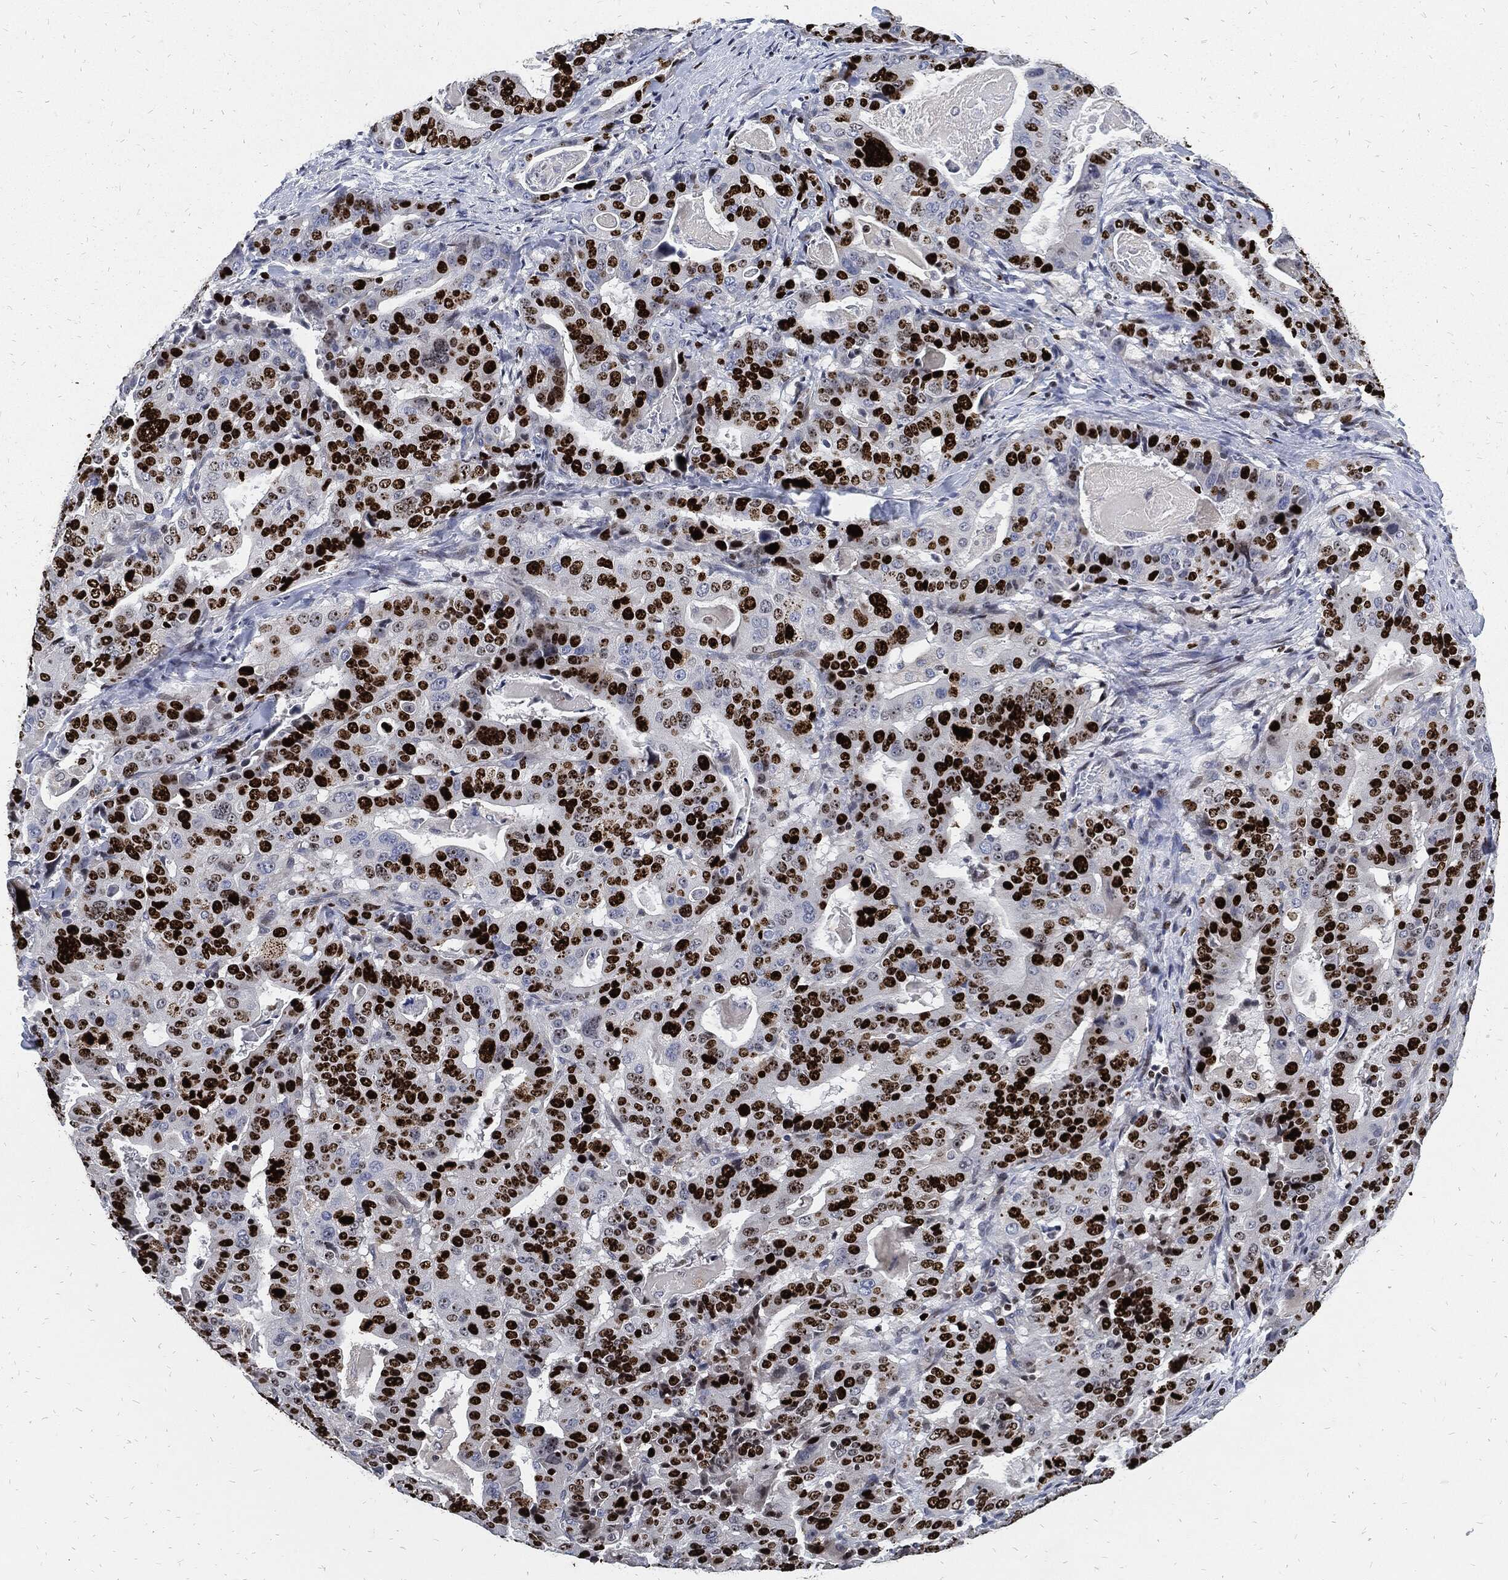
{"staining": {"intensity": "strong", "quantity": ">75%", "location": "nuclear"}, "tissue": "stomach cancer", "cell_type": "Tumor cells", "image_type": "cancer", "snomed": [{"axis": "morphology", "description": "Adenocarcinoma, NOS"}, {"axis": "topography", "description": "Stomach"}], "caption": "Brown immunohistochemical staining in adenocarcinoma (stomach) shows strong nuclear expression in about >75% of tumor cells. (DAB IHC, brown staining for protein, blue staining for nuclei).", "gene": "MKI67", "patient": {"sex": "male", "age": 48}}